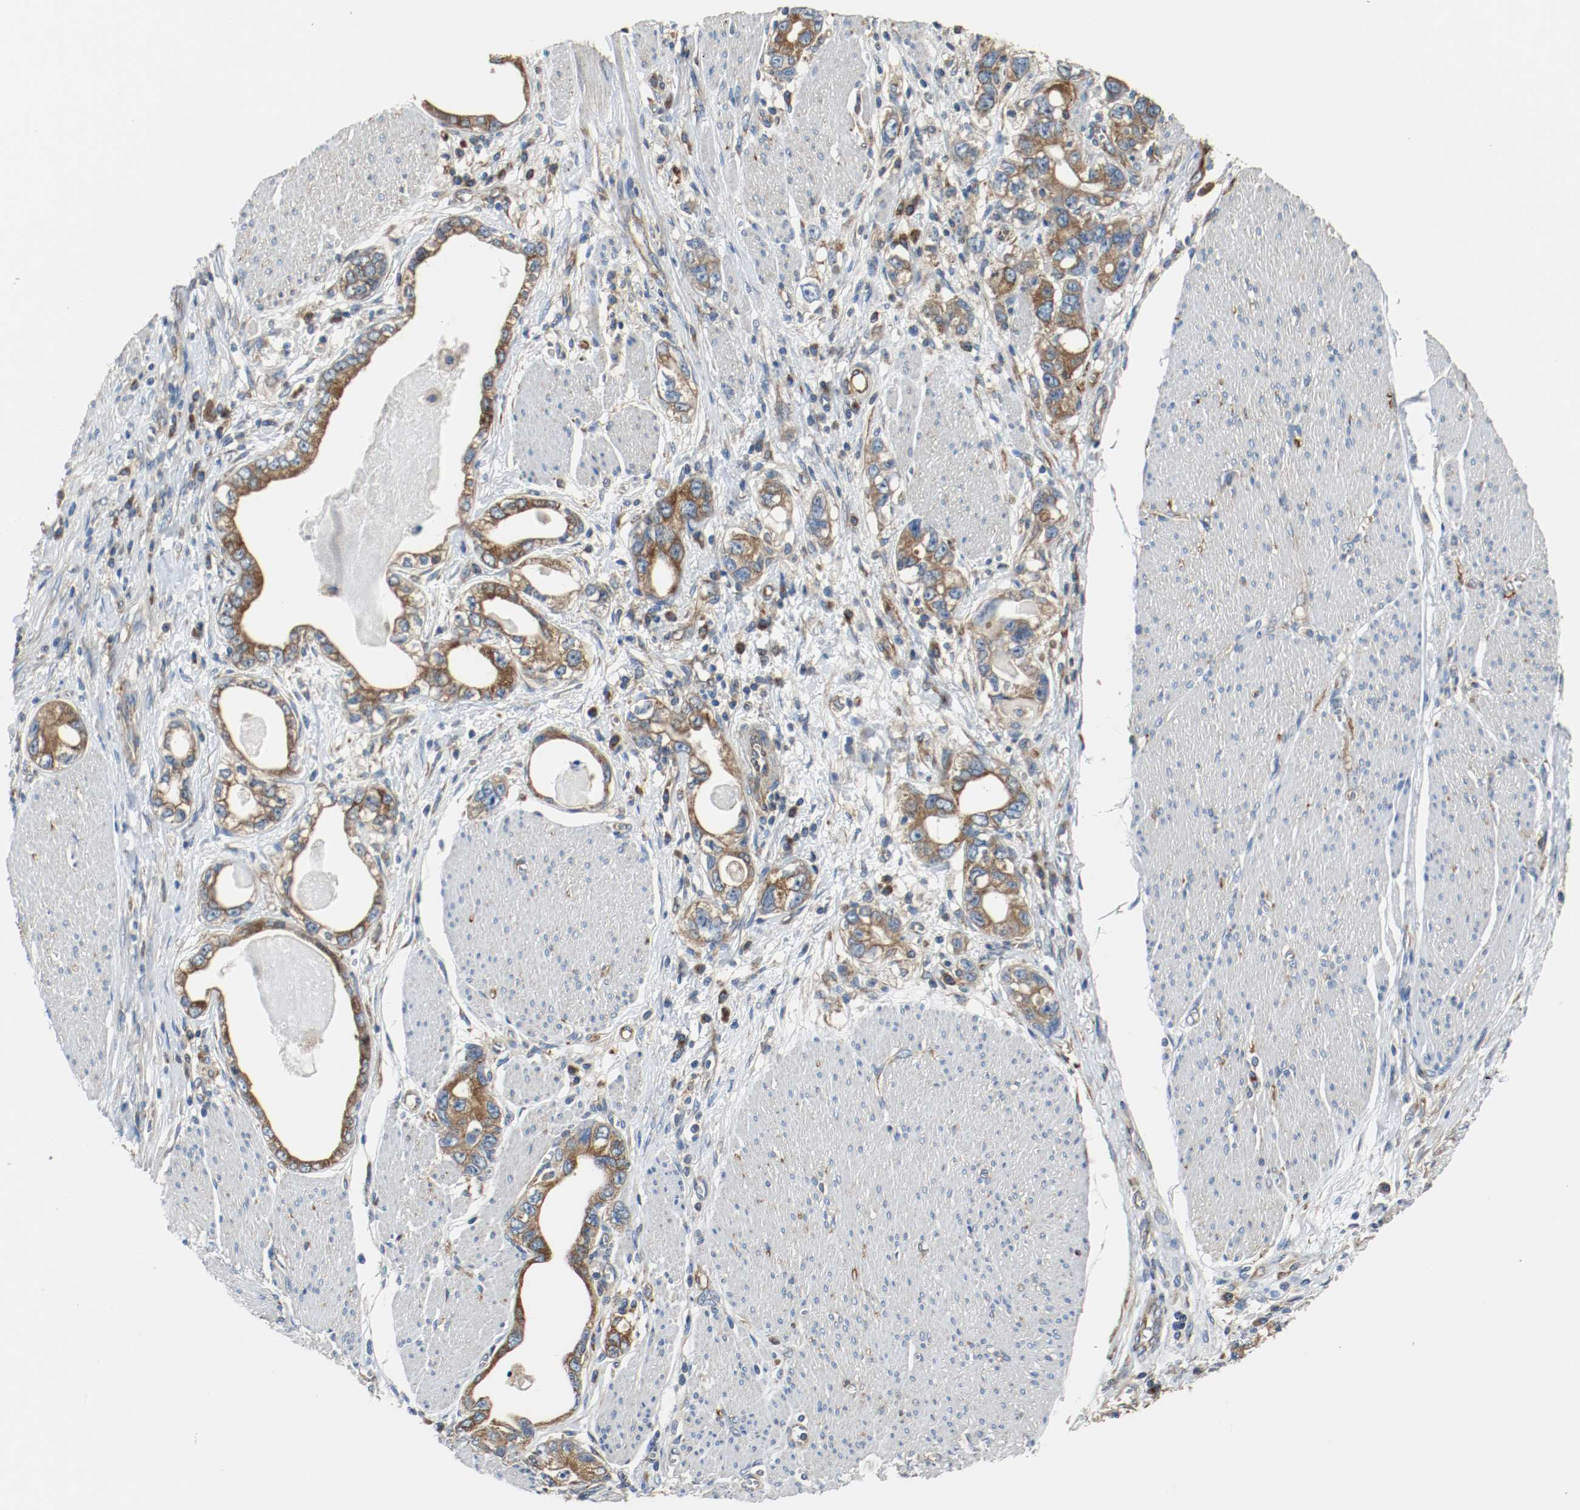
{"staining": {"intensity": "moderate", "quantity": ">75%", "location": "cytoplasmic/membranous"}, "tissue": "stomach cancer", "cell_type": "Tumor cells", "image_type": "cancer", "snomed": [{"axis": "morphology", "description": "Adenocarcinoma, NOS"}, {"axis": "topography", "description": "Stomach, lower"}], "caption": "Stomach cancer (adenocarcinoma) stained with immunohistochemistry (IHC) demonstrates moderate cytoplasmic/membranous staining in approximately >75% of tumor cells.", "gene": "TUBA3D", "patient": {"sex": "female", "age": 93}}